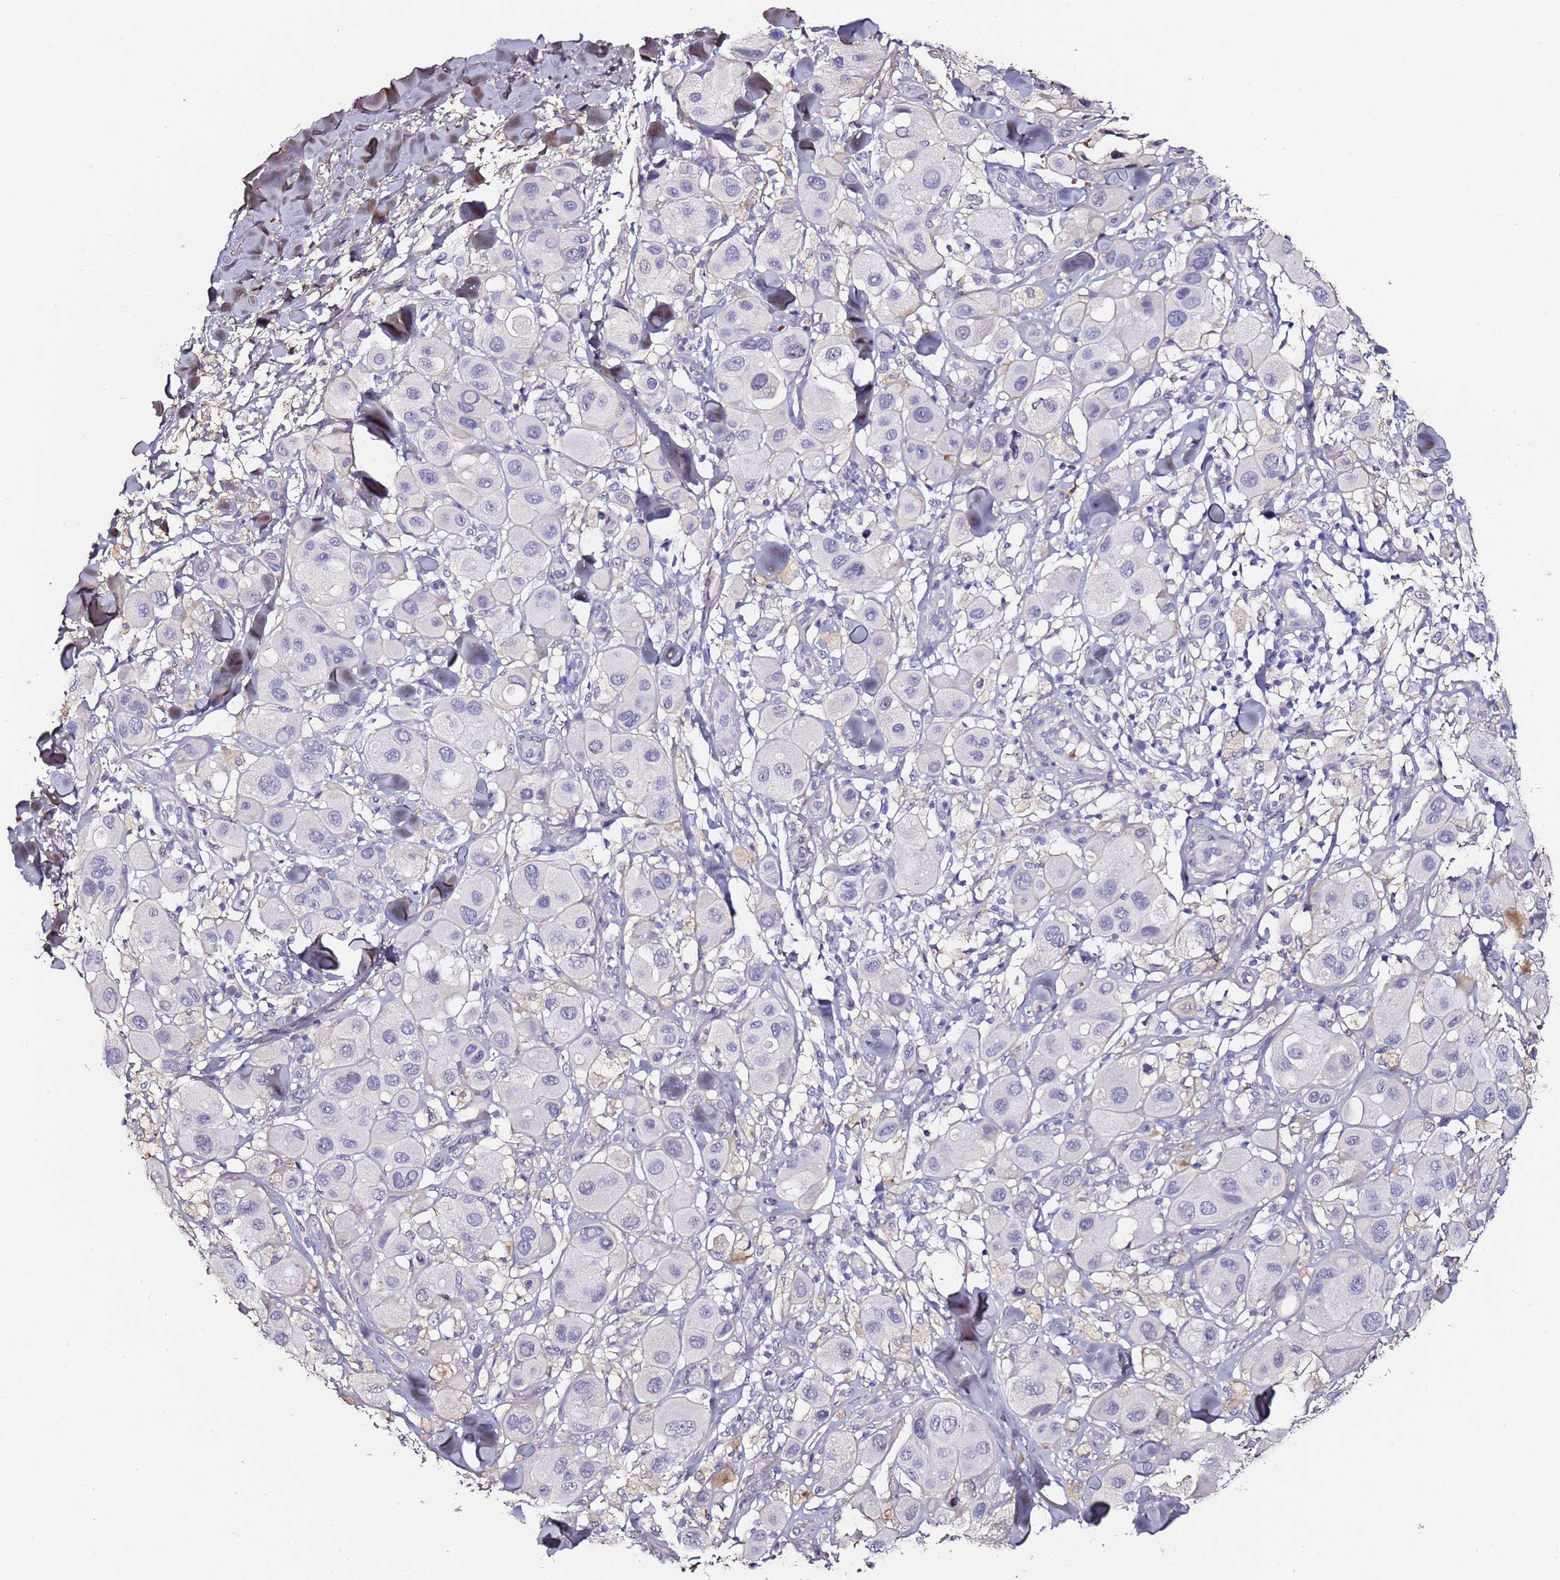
{"staining": {"intensity": "negative", "quantity": "none", "location": "none"}, "tissue": "melanoma", "cell_type": "Tumor cells", "image_type": "cancer", "snomed": [{"axis": "morphology", "description": "Malignant melanoma, Metastatic site"}, {"axis": "topography", "description": "Skin"}], "caption": "A high-resolution photomicrograph shows IHC staining of malignant melanoma (metastatic site), which exhibits no significant positivity in tumor cells.", "gene": "C3orf80", "patient": {"sex": "male", "age": 41}}